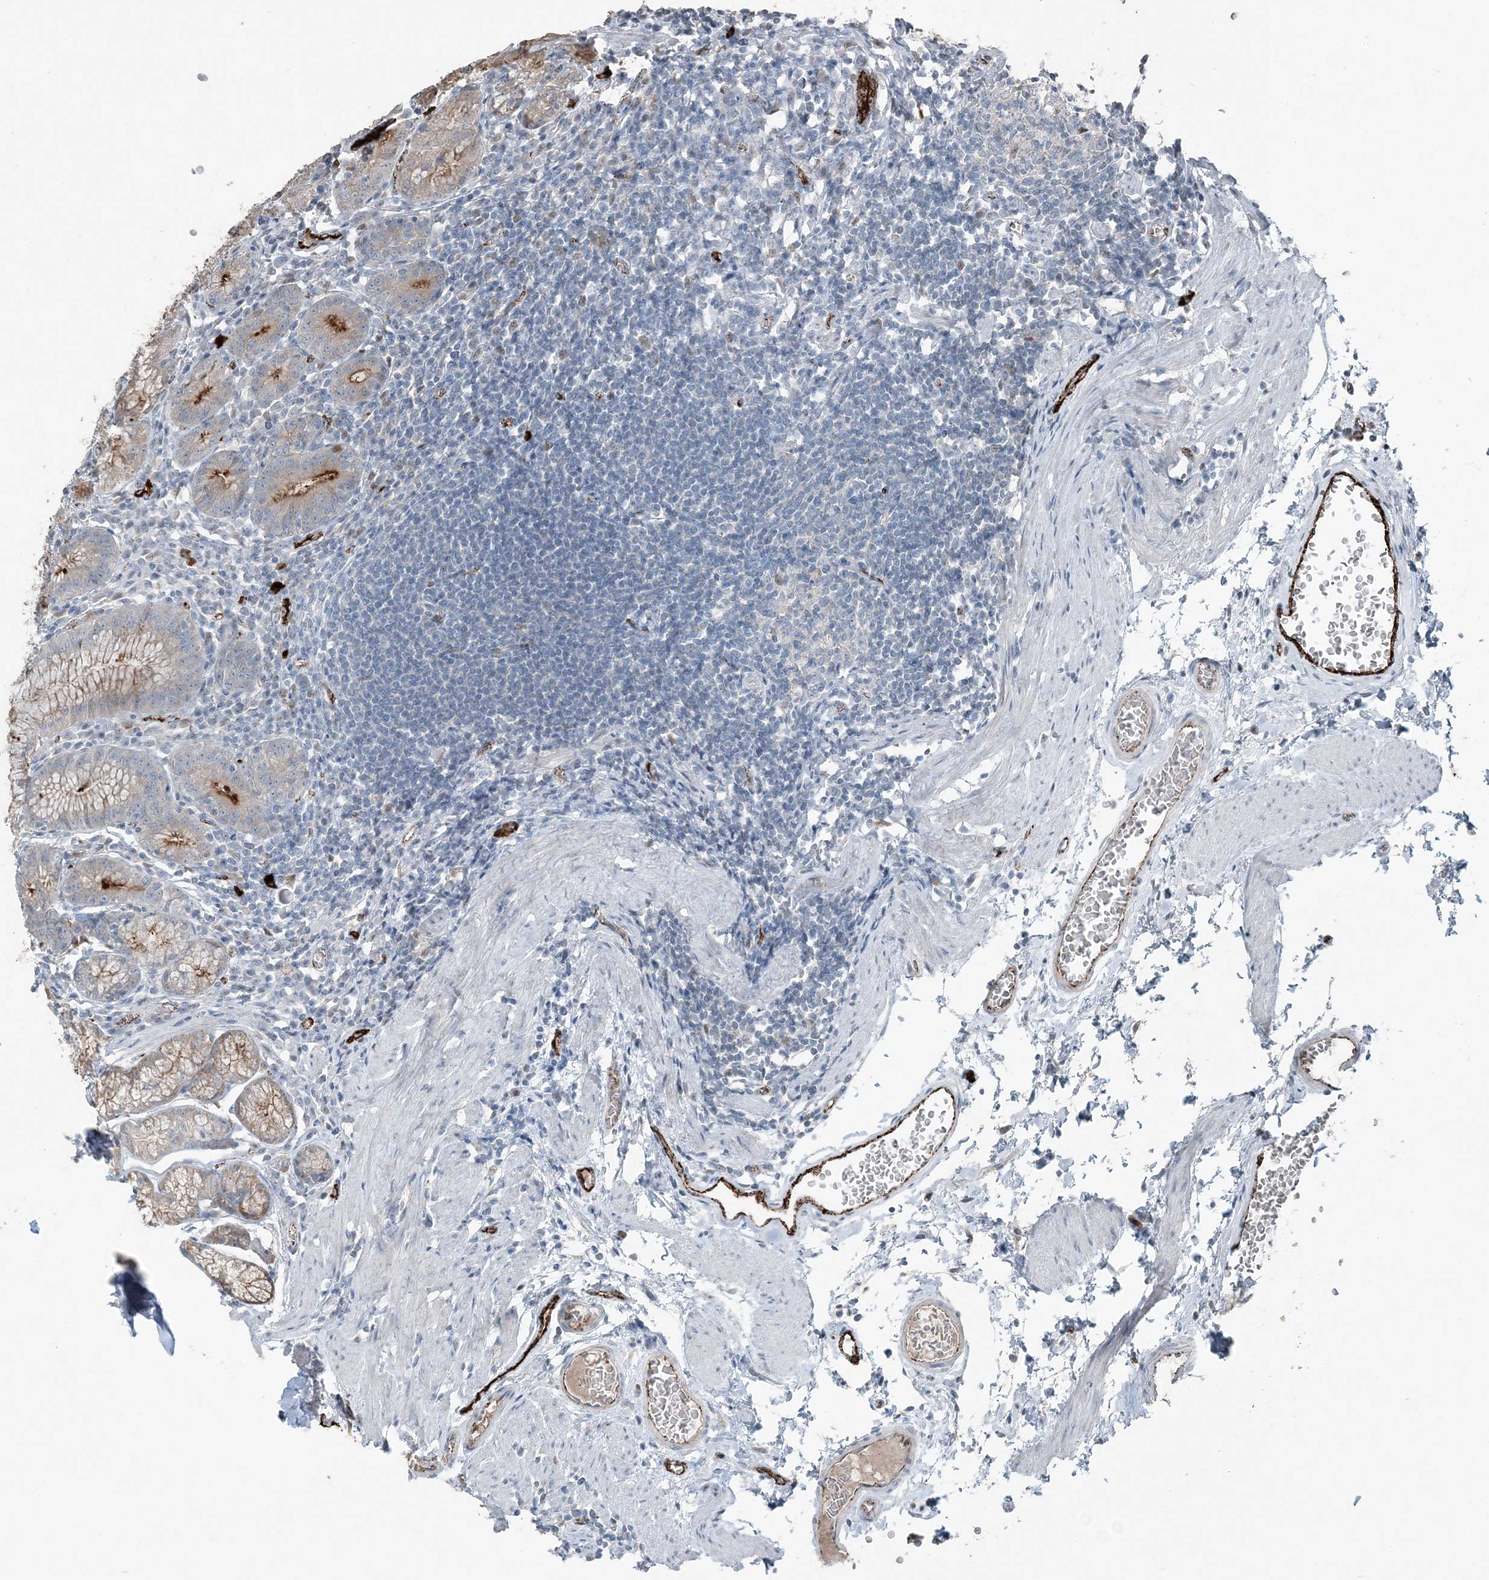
{"staining": {"intensity": "negative", "quantity": "none", "location": "none"}, "tissue": "stomach", "cell_type": "Glandular cells", "image_type": "normal", "snomed": [{"axis": "morphology", "description": "Normal tissue, NOS"}, {"axis": "topography", "description": "Stomach"}], "caption": "Human stomach stained for a protein using immunohistochemistry shows no expression in glandular cells.", "gene": "ELOVL7", "patient": {"sex": "male", "age": 55}}